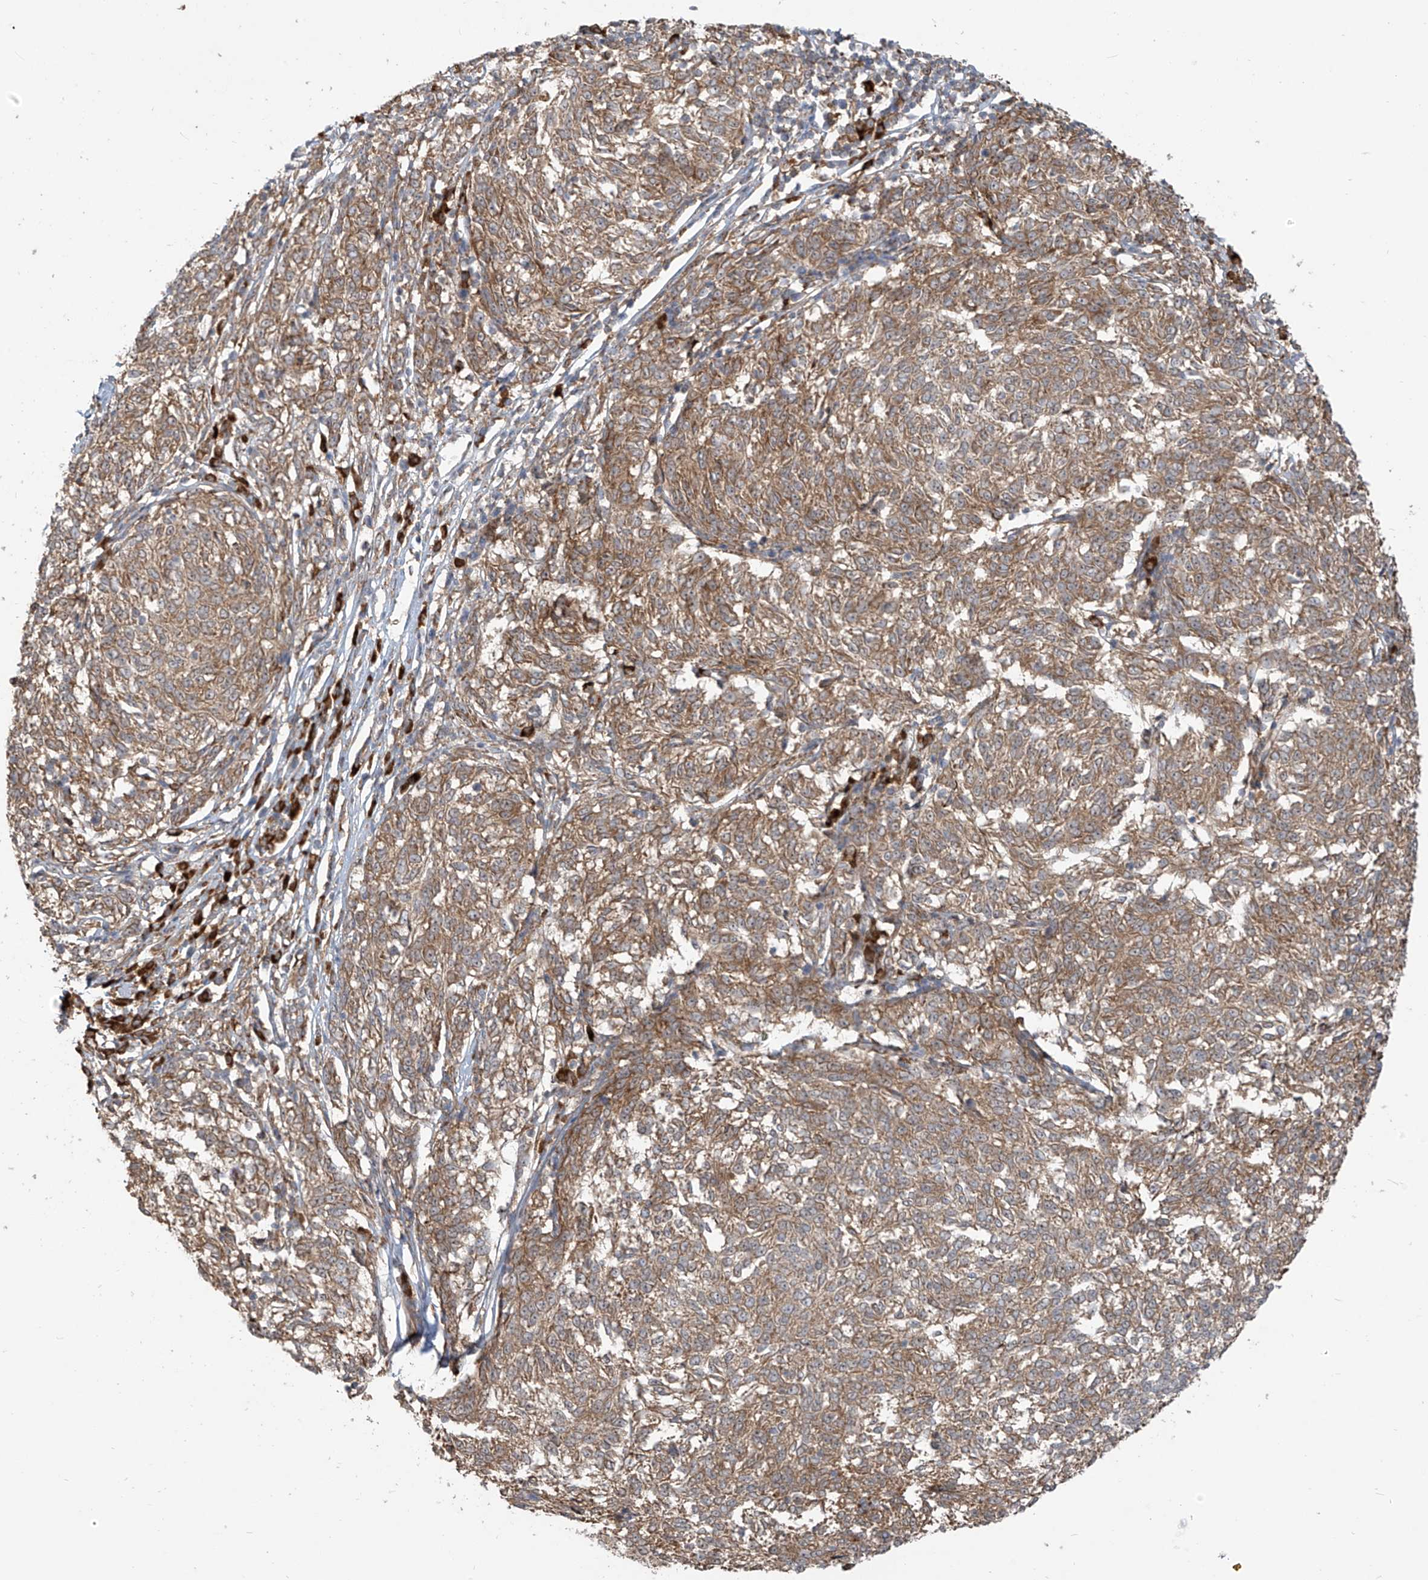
{"staining": {"intensity": "moderate", "quantity": ">75%", "location": "cytoplasmic/membranous"}, "tissue": "melanoma", "cell_type": "Tumor cells", "image_type": "cancer", "snomed": [{"axis": "morphology", "description": "Malignant melanoma, NOS"}, {"axis": "topography", "description": "Skin"}], "caption": "This image displays malignant melanoma stained with immunohistochemistry (IHC) to label a protein in brown. The cytoplasmic/membranous of tumor cells show moderate positivity for the protein. Nuclei are counter-stained blue.", "gene": "KATNIP", "patient": {"sex": "female", "age": 72}}